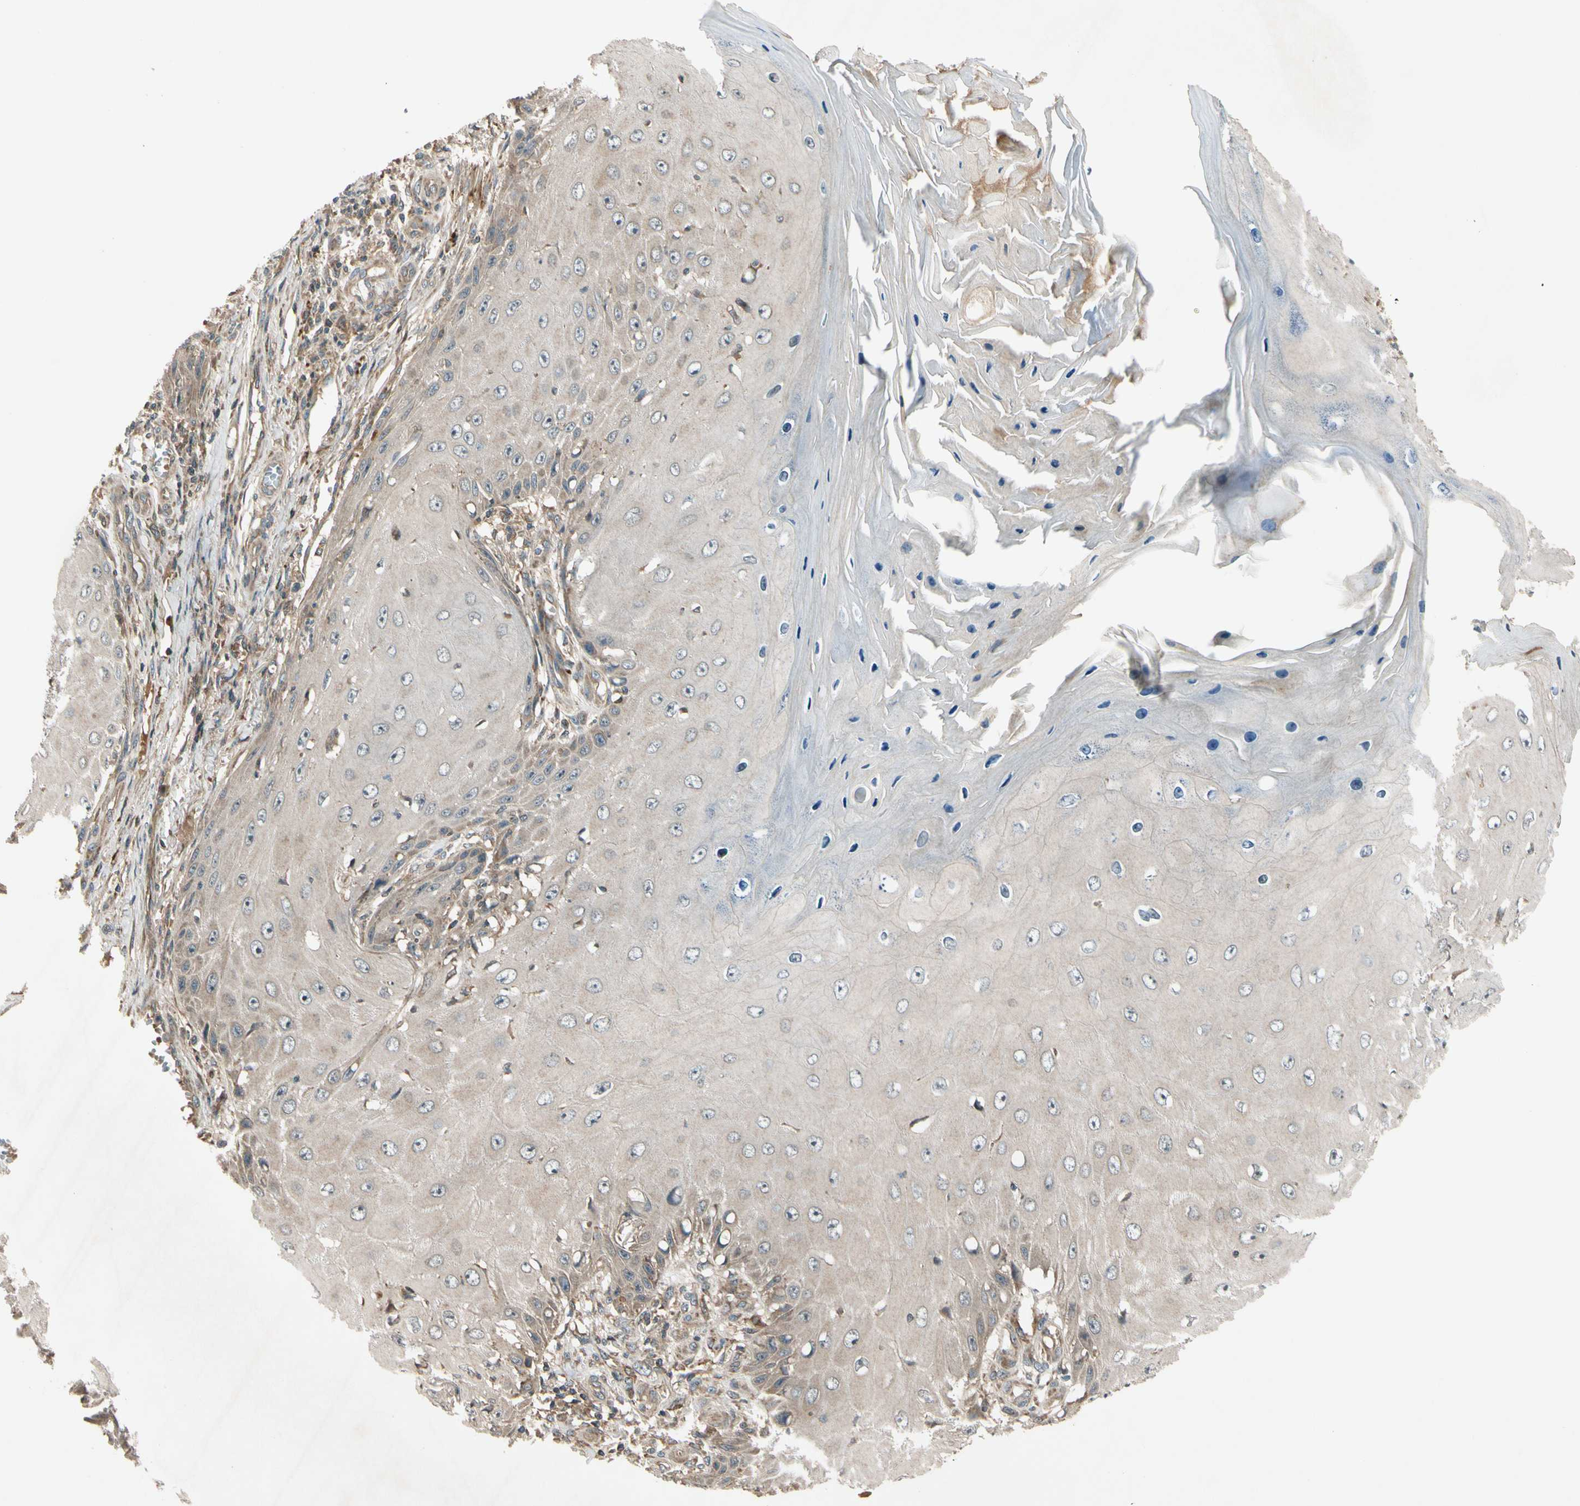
{"staining": {"intensity": "weak", "quantity": ">75%", "location": "cytoplasmic/membranous"}, "tissue": "skin cancer", "cell_type": "Tumor cells", "image_type": "cancer", "snomed": [{"axis": "morphology", "description": "Squamous cell carcinoma, NOS"}, {"axis": "topography", "description": "Skin"}], "caption": "Approximately >75% of tumor cells in skin squamous cell carcinoma demonstrate weak cytoplasmic/membranous protein positivity as visualized by brown immunohistochemical staining.", "gene": "ACVR1C", "patient": {"sex": "female", "age": 73}}